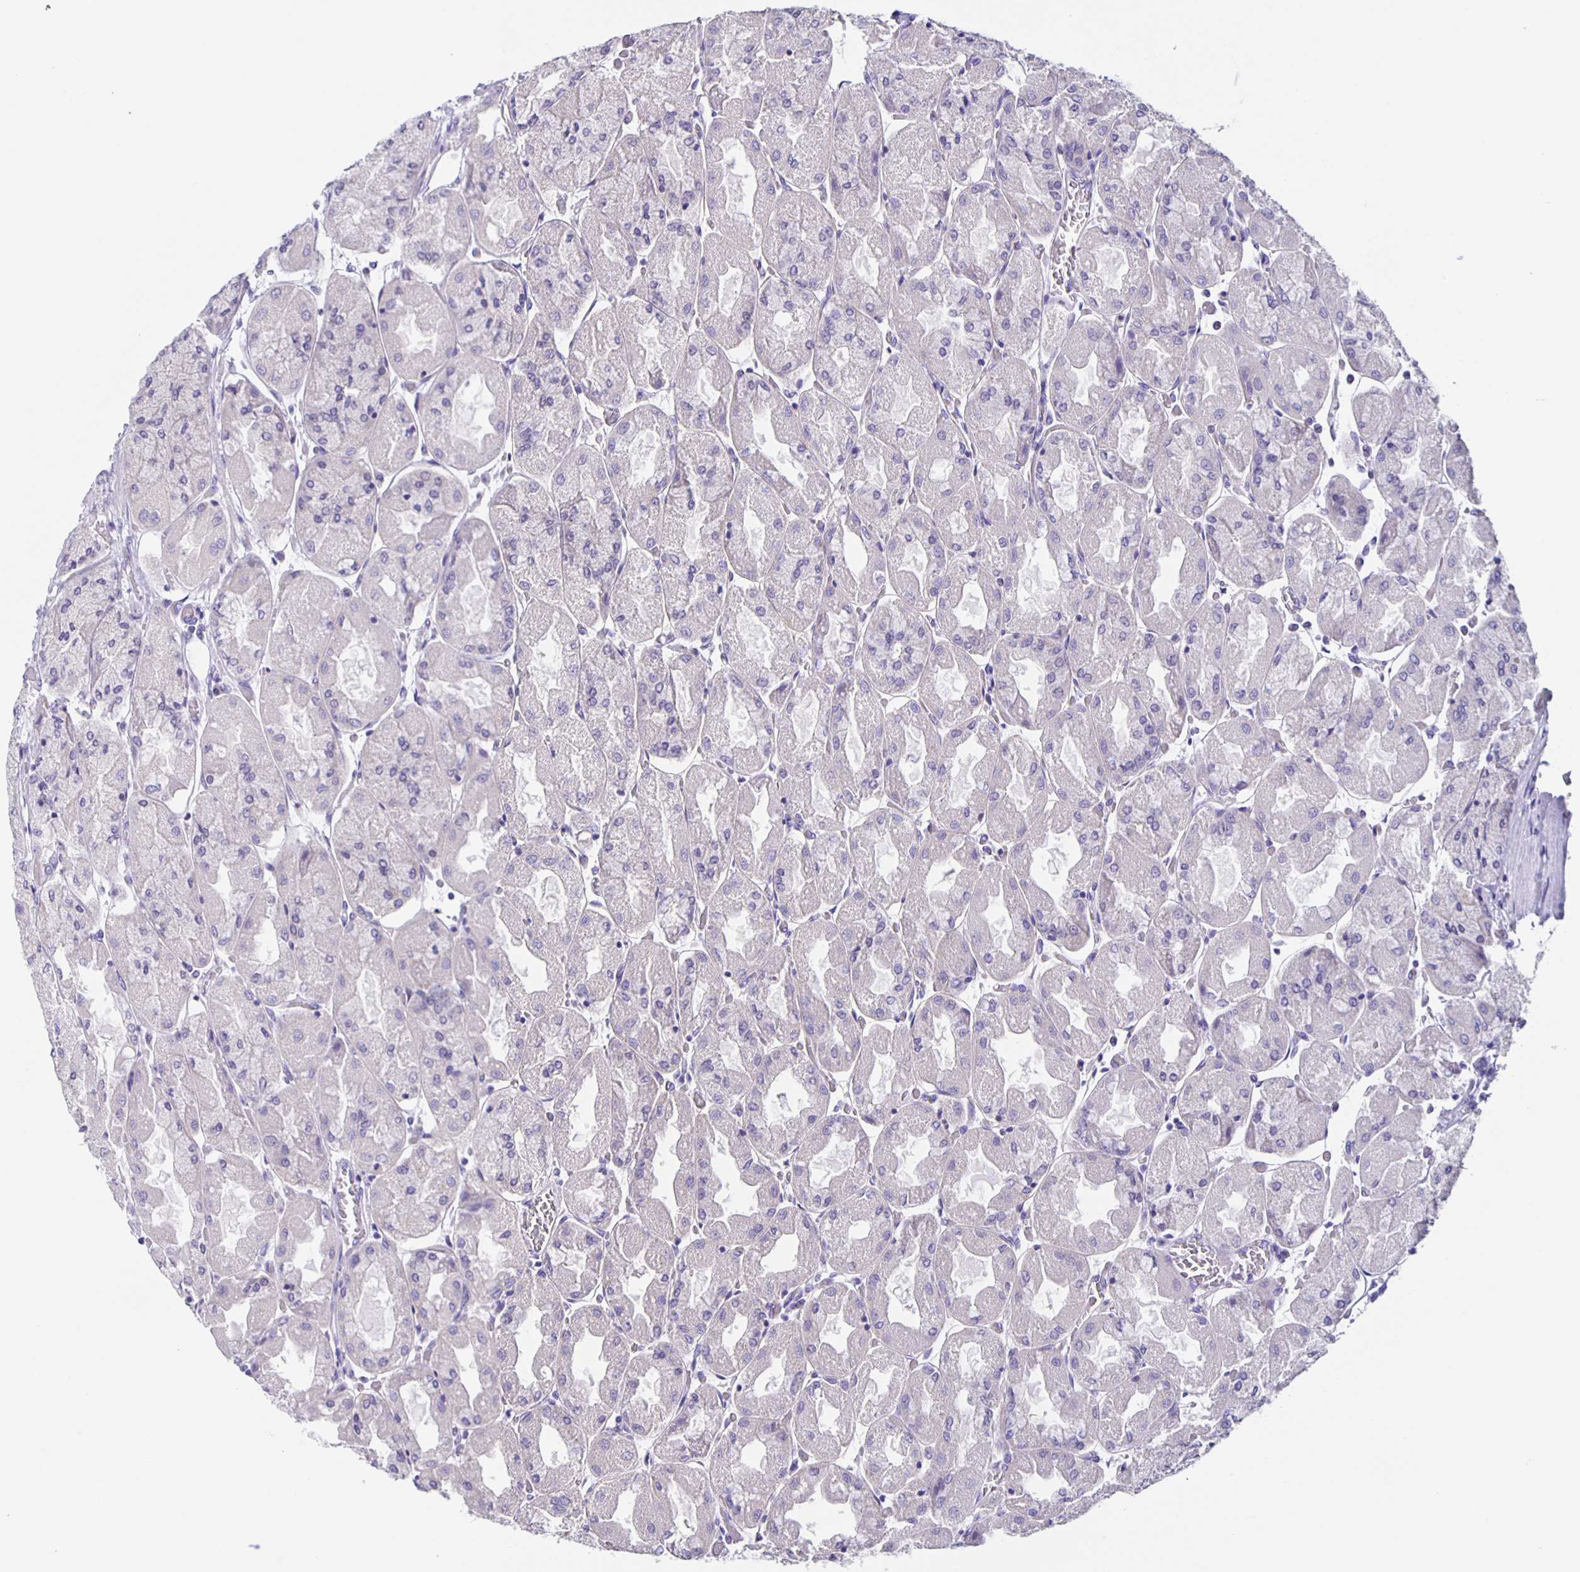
{"staining": {"intensity": "weak", "quantity": "25%-75%", "location": "cytoplasmic/membranous"}, "tissue": "stomach", "cell_type": "Glandular cells", "image_type": "normal", "snomed": [{"axis": "morphology", "description": "Normal tissue, NOS"}, {"axis": "topography", "description": "Stomach"}], "caption": "The photomicrograph shows staining of normal stomach, revealing weak cytoplasmic/membranous protein expression (brown color) within glandular cells.", "gene": "SLC12A3", "patient": {"sex": "female", "age": 61}}